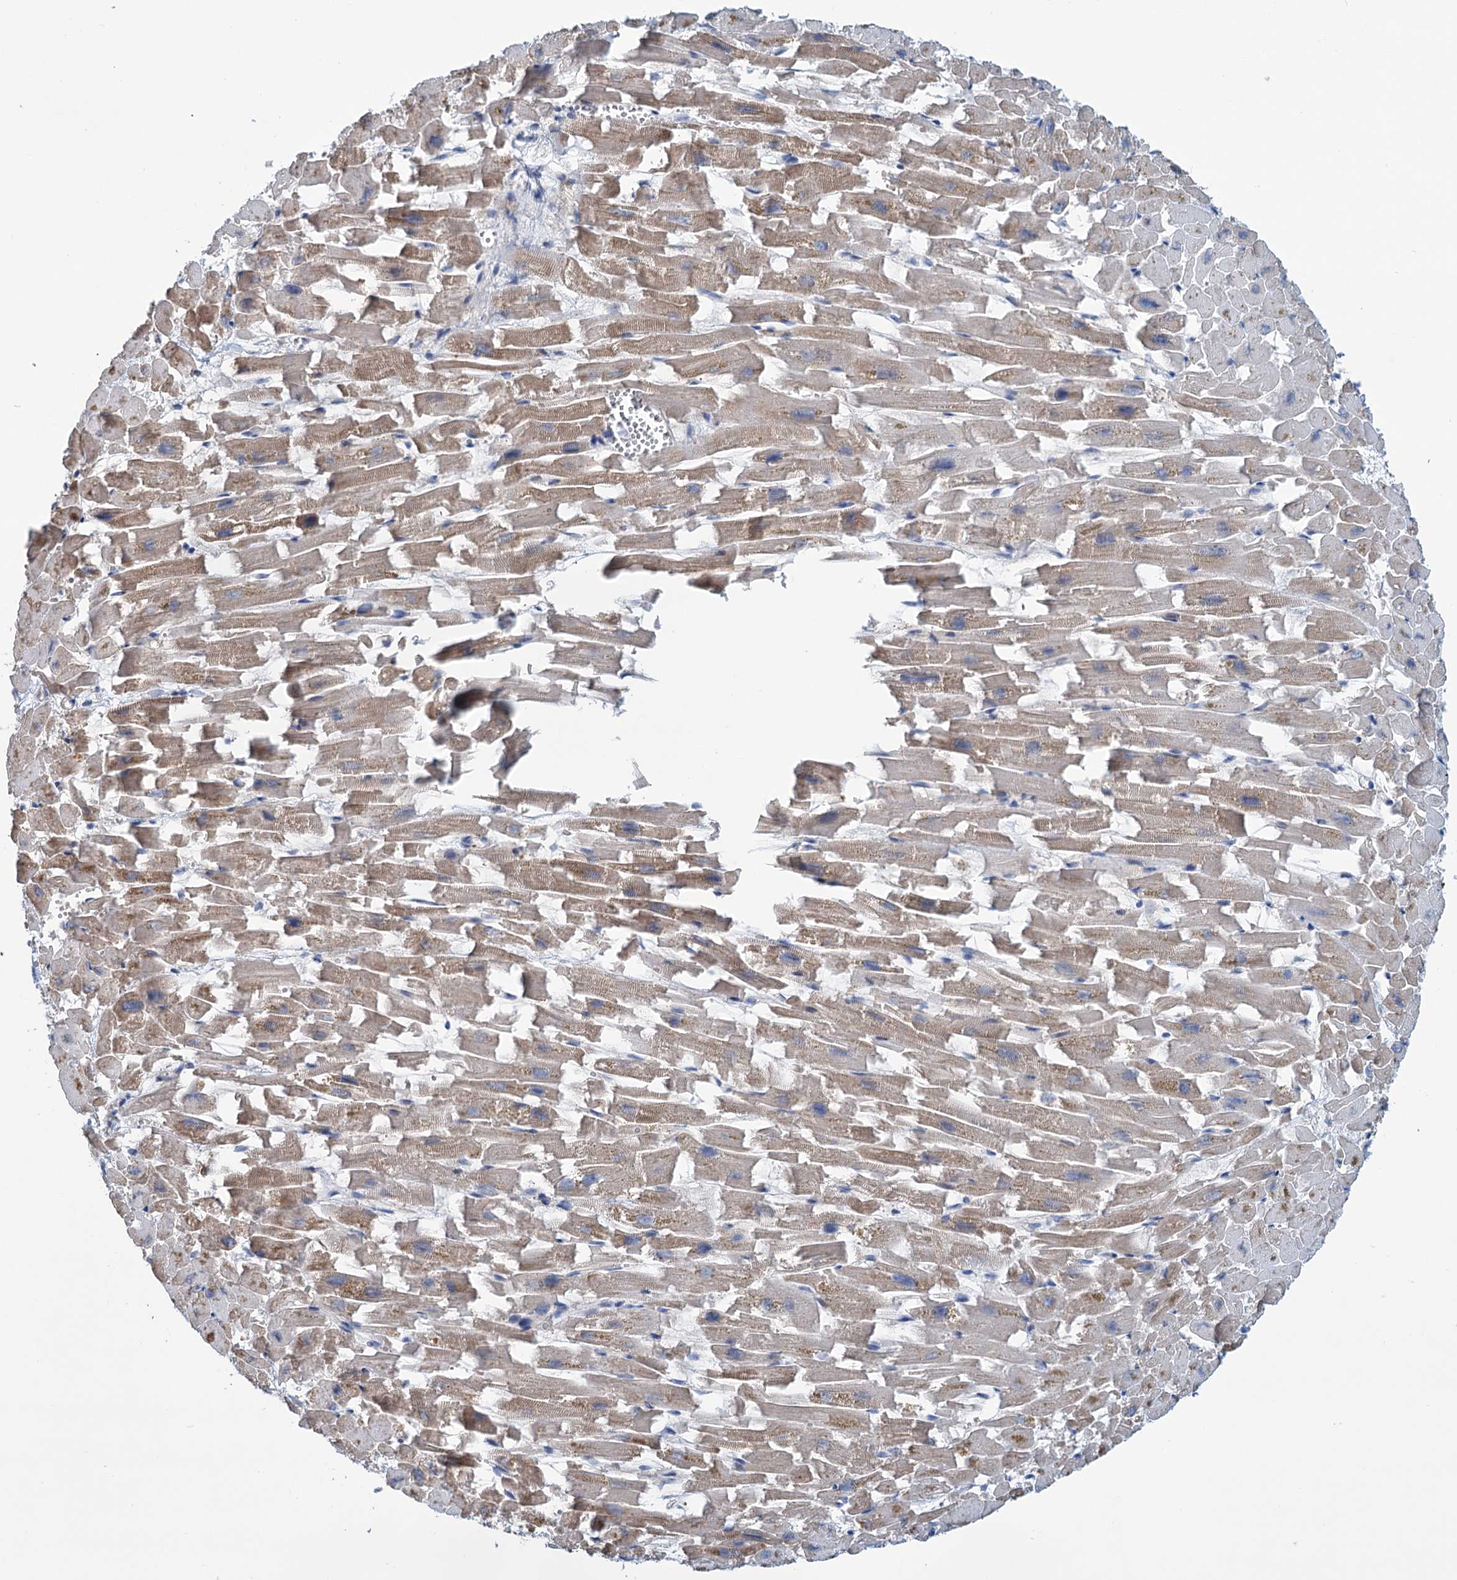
{"staining": {"intensity": "weak", "quantity": "25%-75%", "location": "cytoplasmic/membranous"}, "tissue": "heart muscle", "cell_type": "Cardiomyocytes", "image_type": "normal", "snomed": [{"axis": "morphology", "description": "Normal tissue, NOS"}, {"axis": "topography", "description": "Heart"}], "caption": "Immunohistochemistry (IHC) of unremarkable human heart muscle shows low levels of weak cytoplasmic/membranous positivity in about 25%-75% of cardiomyocytes. Immunohistochemistry stains the protein in brown and the nuclei are stained blue.", "gene": "LPIN1", "patient": {"sex": "female", "age": 64}}